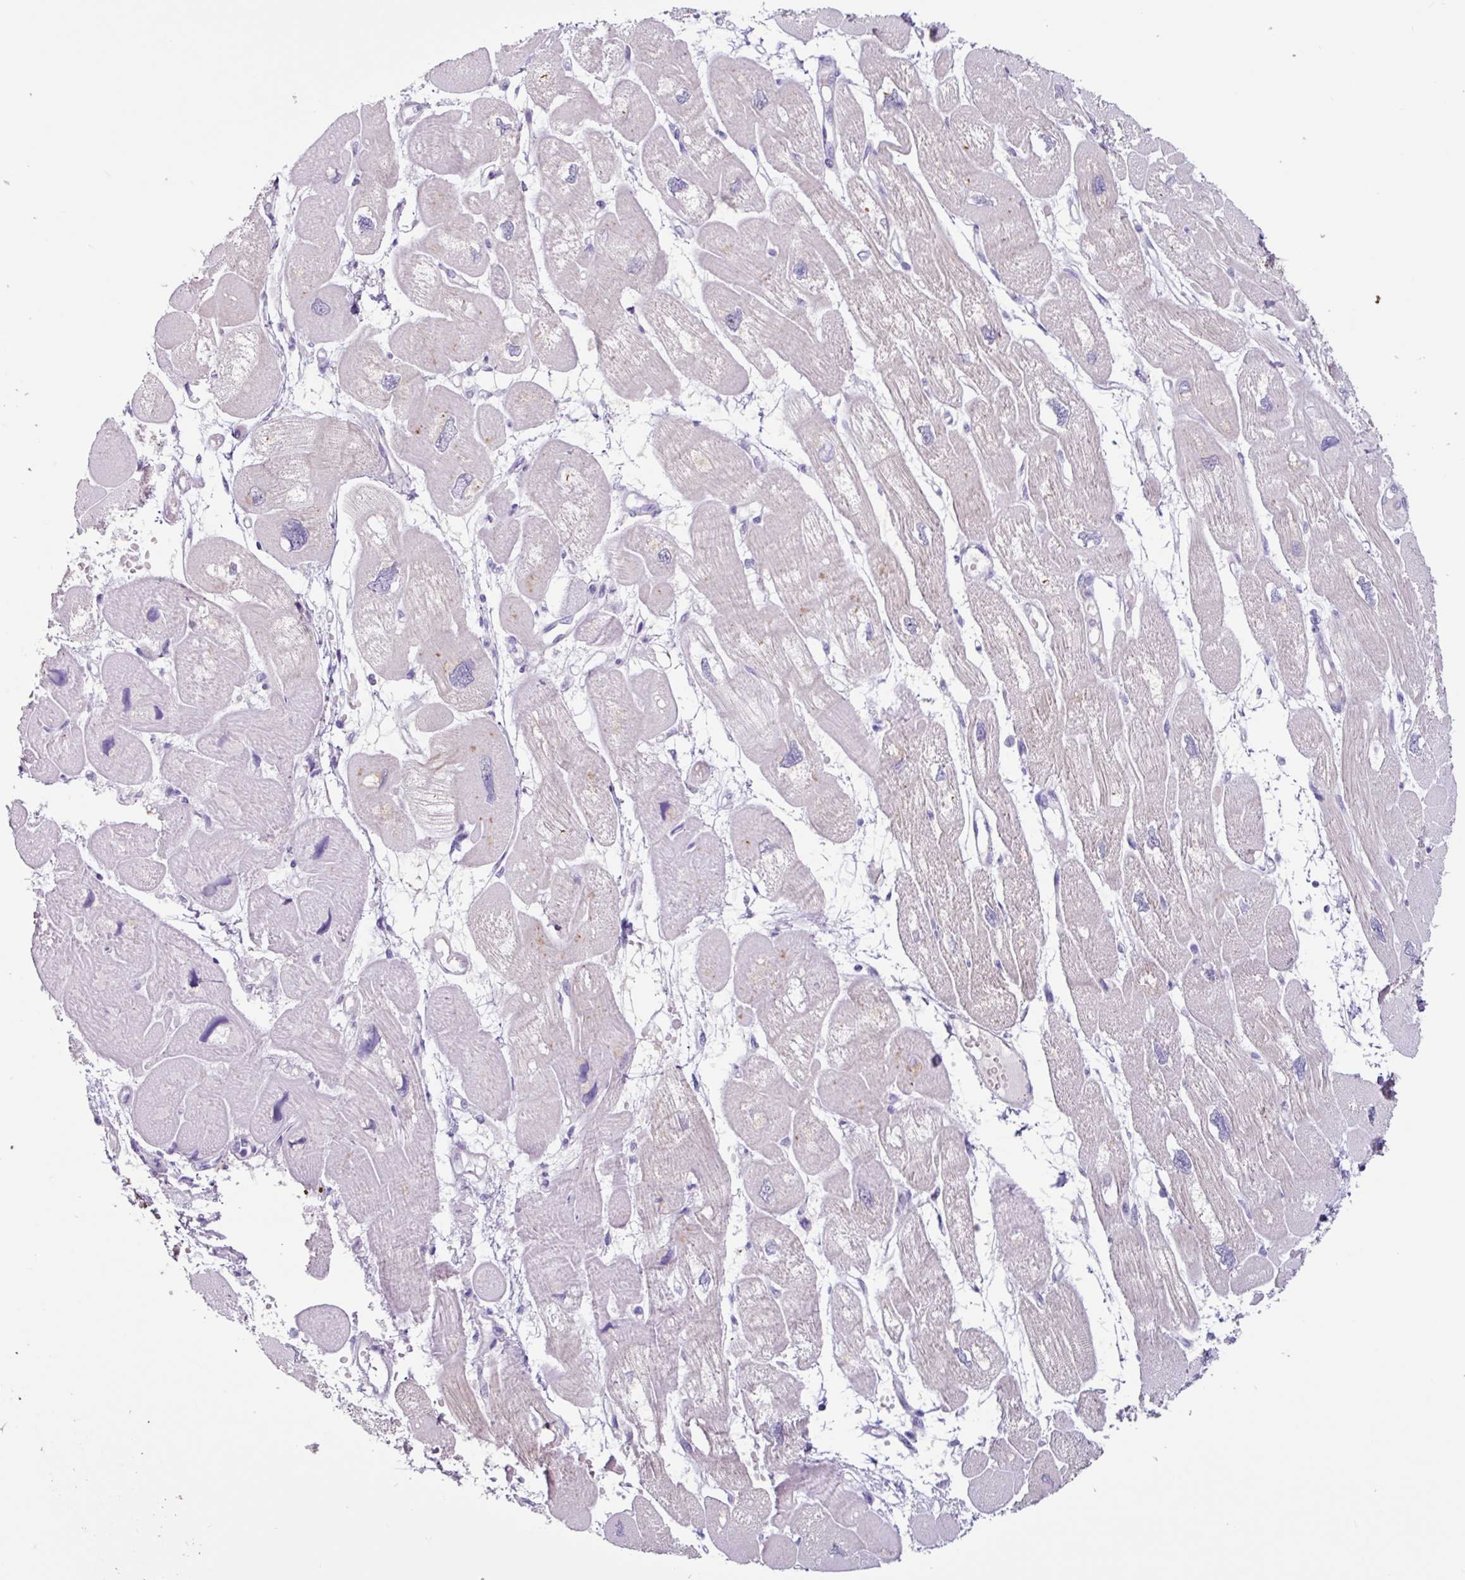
{"staining": {"intensity": "negative", "quantity": "none", "location": "none"}, "tissue": "heart muscle", "cell_type": "Cardiomyocytes", "image_type": "normal", "snomed": [{"axis": "morphology", "description": "Normal tissue, NOS"}, {"axis": "topography", "description": "Heart"}], "caption": "Human heart muscle stained for a protein using IHC displays no staining in cardiomyocytes.", "gene": "OTX1", "patient": {"sex": "male", "age": 42}}